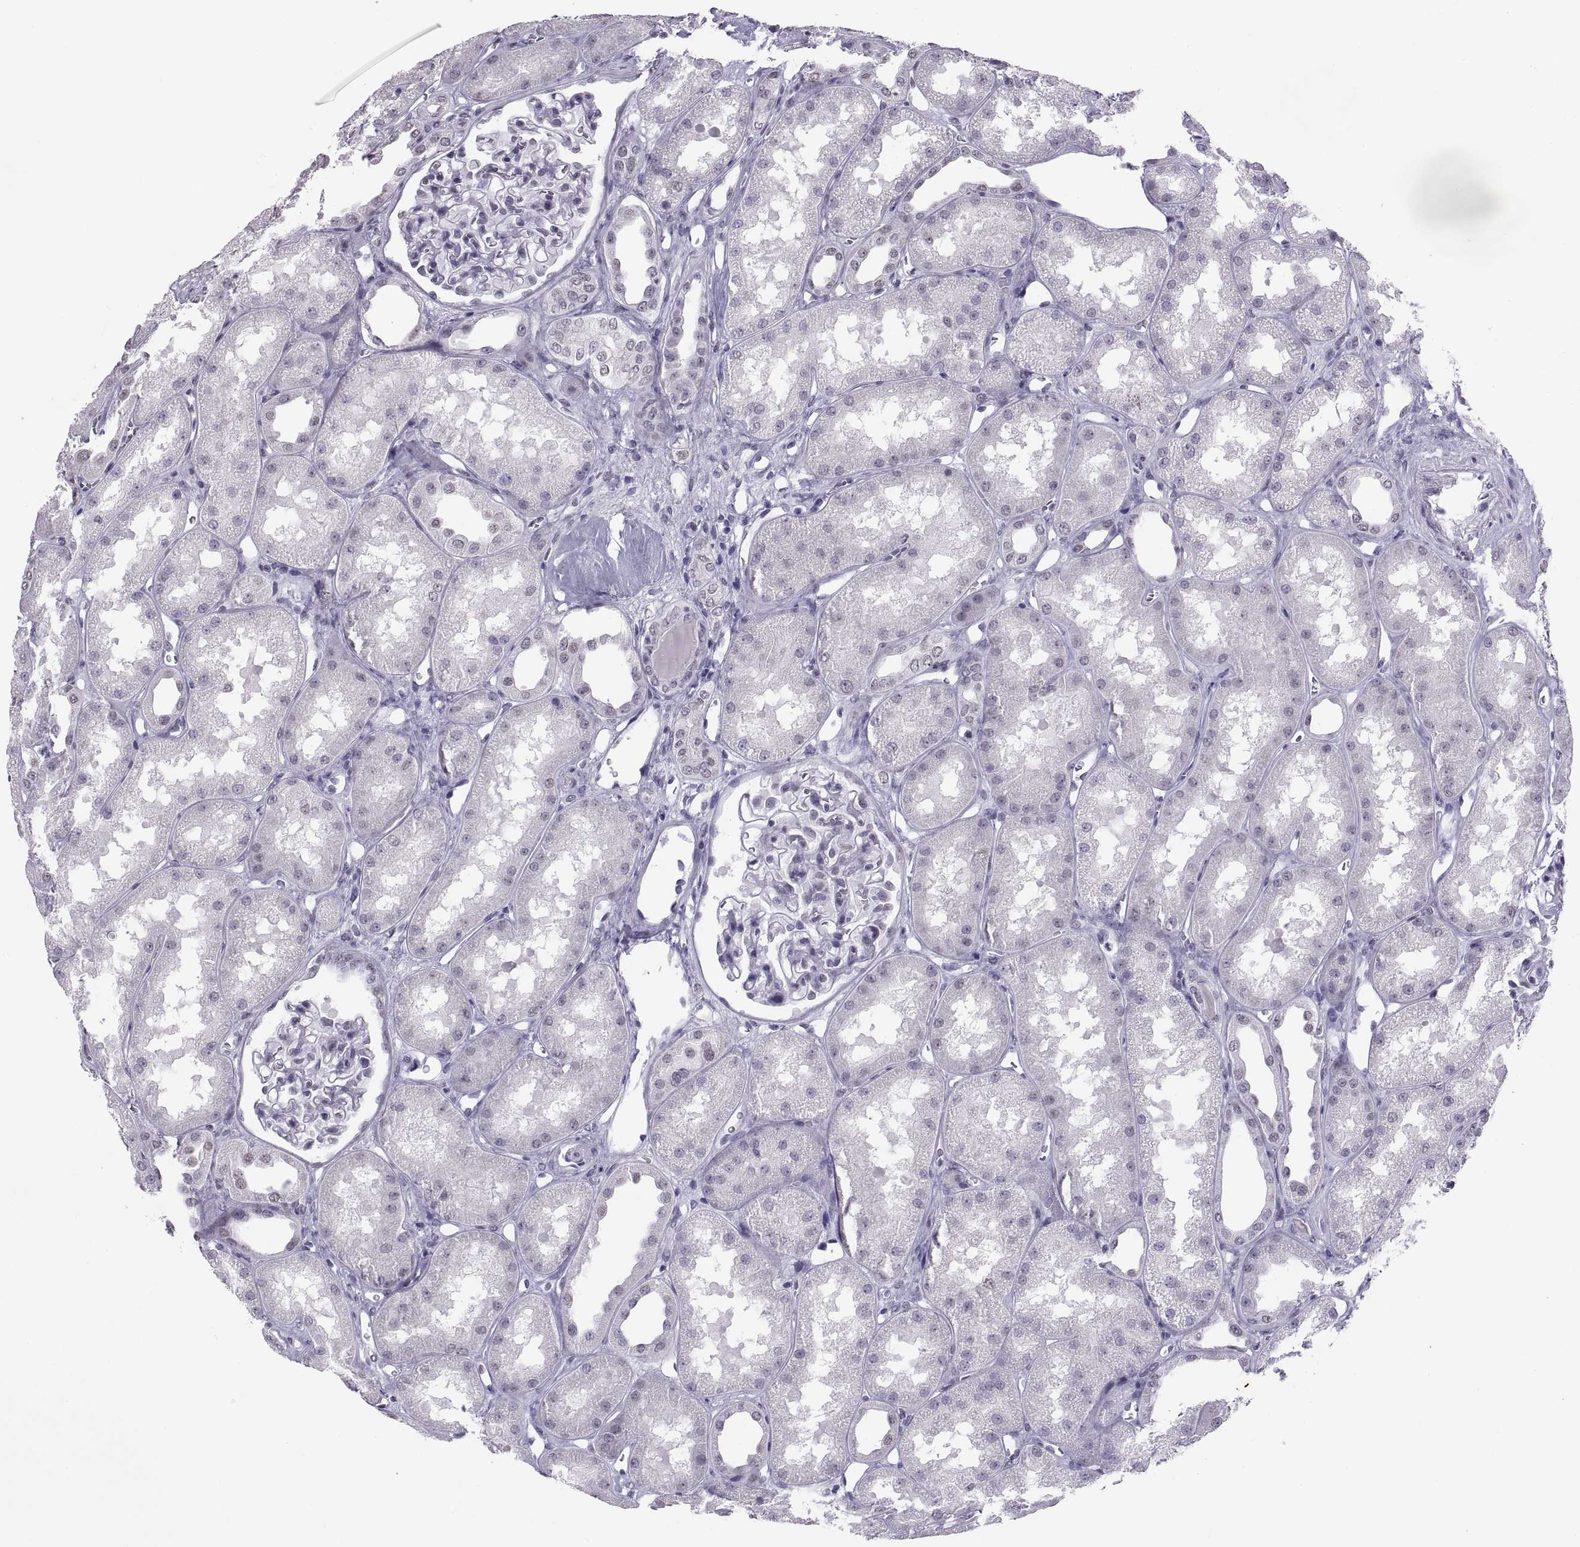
{"staining": {"intensity": "negative", "quantity": "none", "location": "none"}, "tissue": "kidney", "cell_type": "Cells in glomeruli", "image_type": "normal", "snomed": [{"axis": "morphology", "description": "Normal tissue, NOS"}, {"axis": "topography", "description": "Kidney"}], "caption": "High power microscopy histopathology image of an IHC micrograph of benign kidney, revealing no significant expression in cells in glomeruli.", "gene": "CARTPT", "patient": {"sex": "male", "age": 61}}